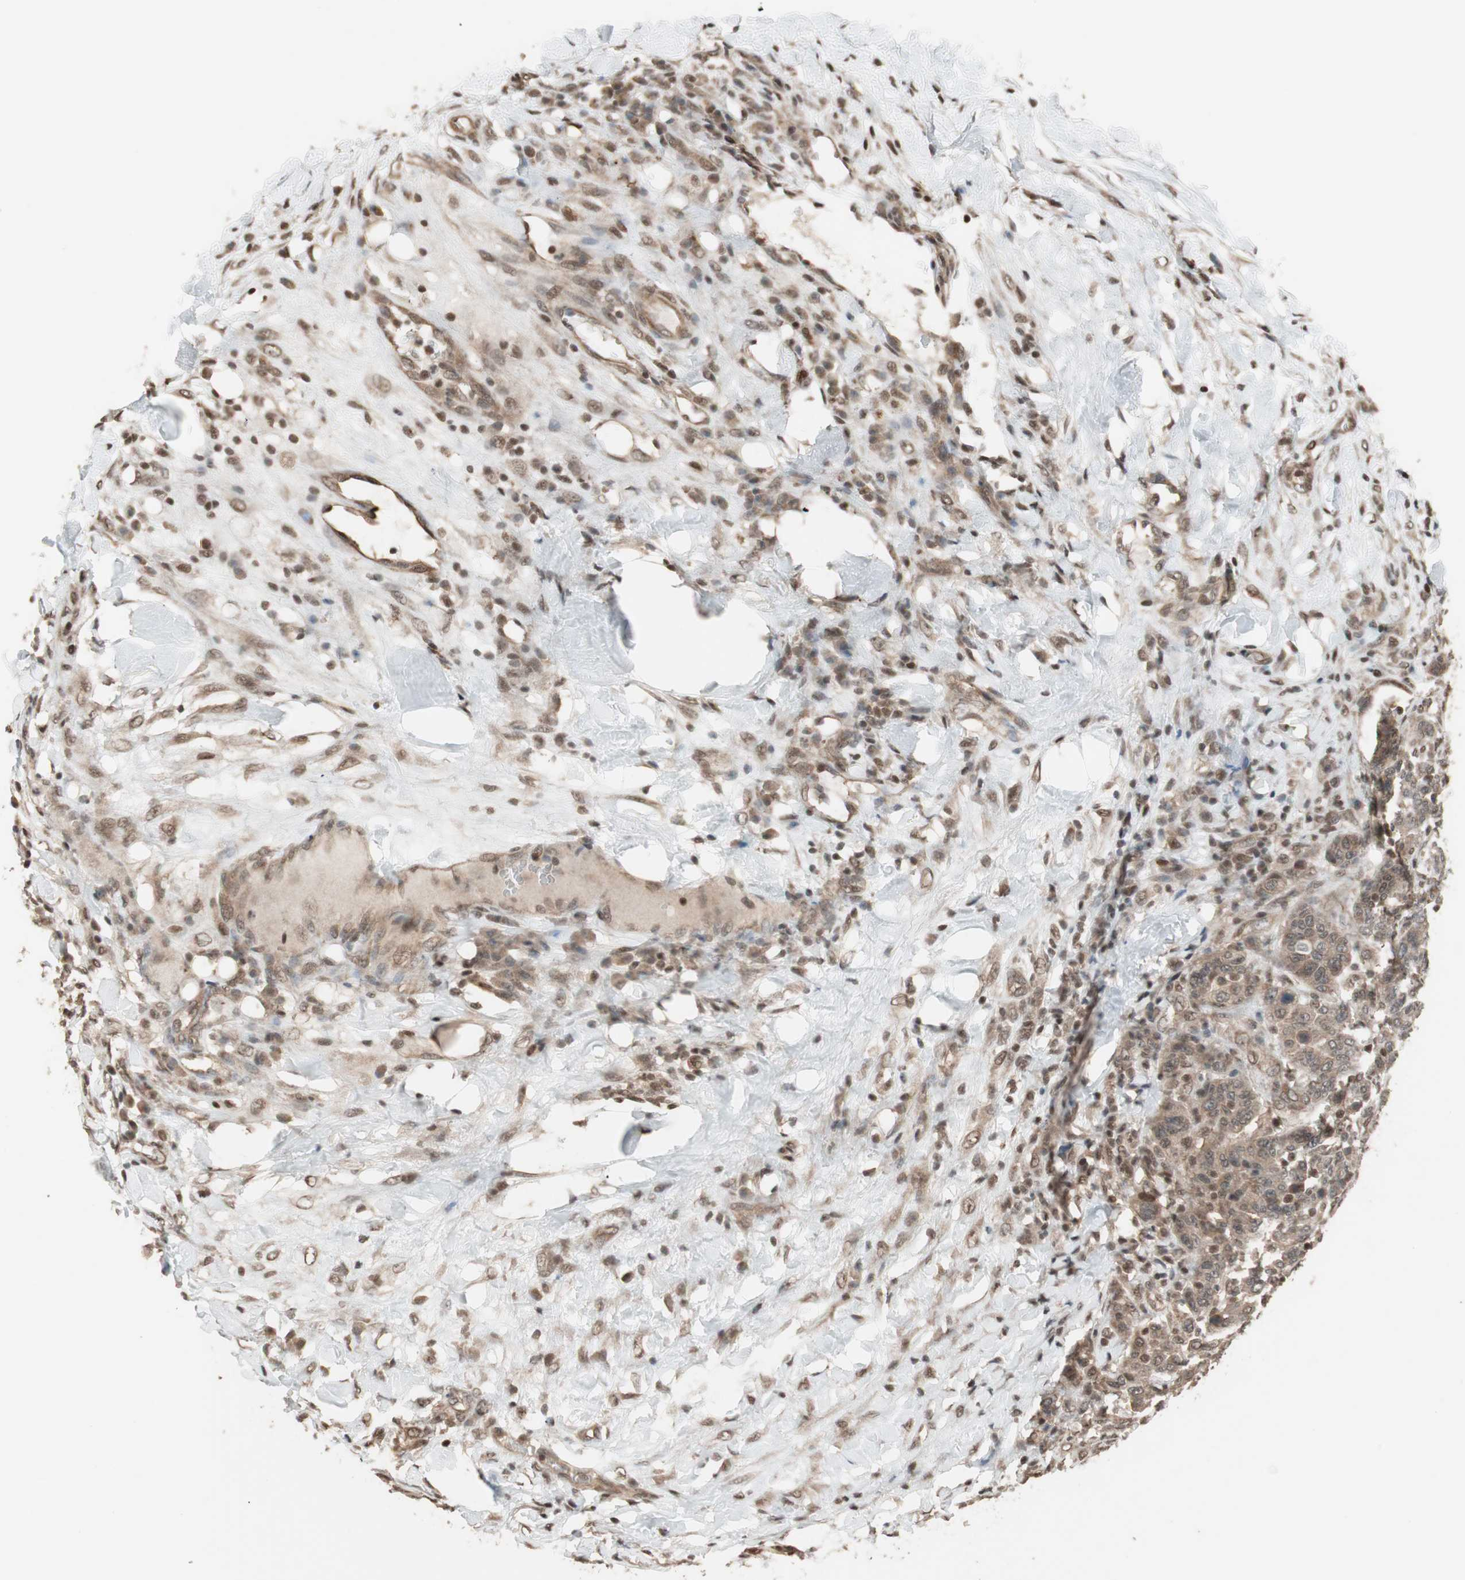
{"staining": {"intensity": "moderate", "quantity": ">75%", "location": "cytoplasmic/membranous"}, "tissue": "breast cancer", "cell_type": "Tumor cells", "image_type": "cancer", "snomed": [{"axis": "morphology", "description": "Duct carcinoma"}, {"axis": "topography", "description": "Breast"}], "caption": "A brown stain highlights moderate cytoplasmic/membranous expression of a protein in infiltrating ductal carcinoma (breast) tumor cells.", "gene": "DRAP1", "patient": {"sex": "female", "age": 37}}